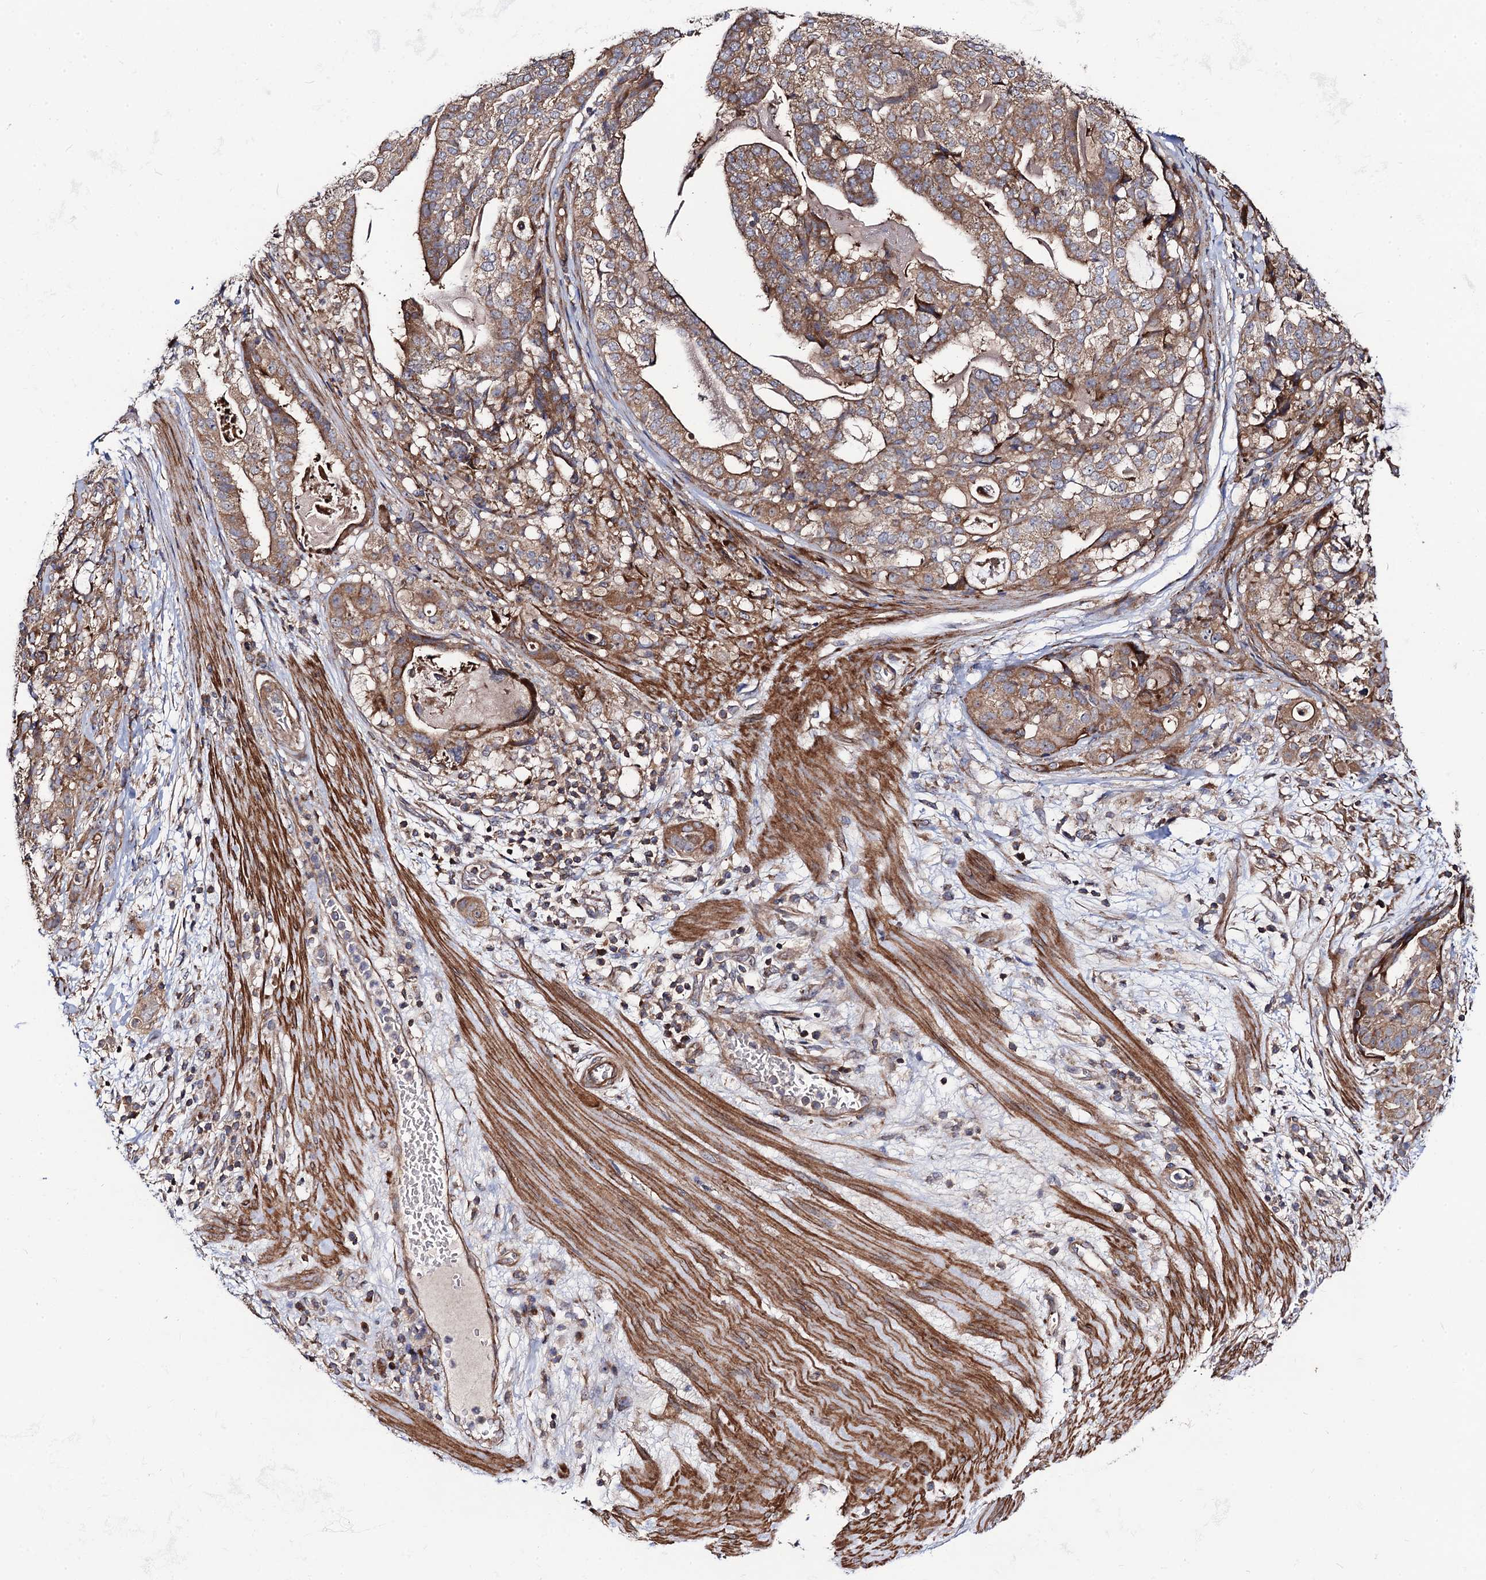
{"staining": {"intensity": "moderate", "quantity": ">75%", "location": "cytoplasmic/membranous"}, "tissue": "stomach cancer", "cell_type": "Tumor cells", "image_type": "cancer", "snomed": [{"axis": "morphology", "description": "Adenocarcinoma, NOS"}, {"axis": "topography", "description": "Stomach"}], "caption": "Protein expression analysis of adenocarcinoma (stomach) displays moderate cytoplasmic/membranous expression in approximately >75% of tumor cells. The protein of interest is stained brown, and the nuclei are stained in blue (DAB IHC with brightfield microscopy, high magnification).", "gene": "DYDC1", "patient": {"sex": "male", "age": 48}}